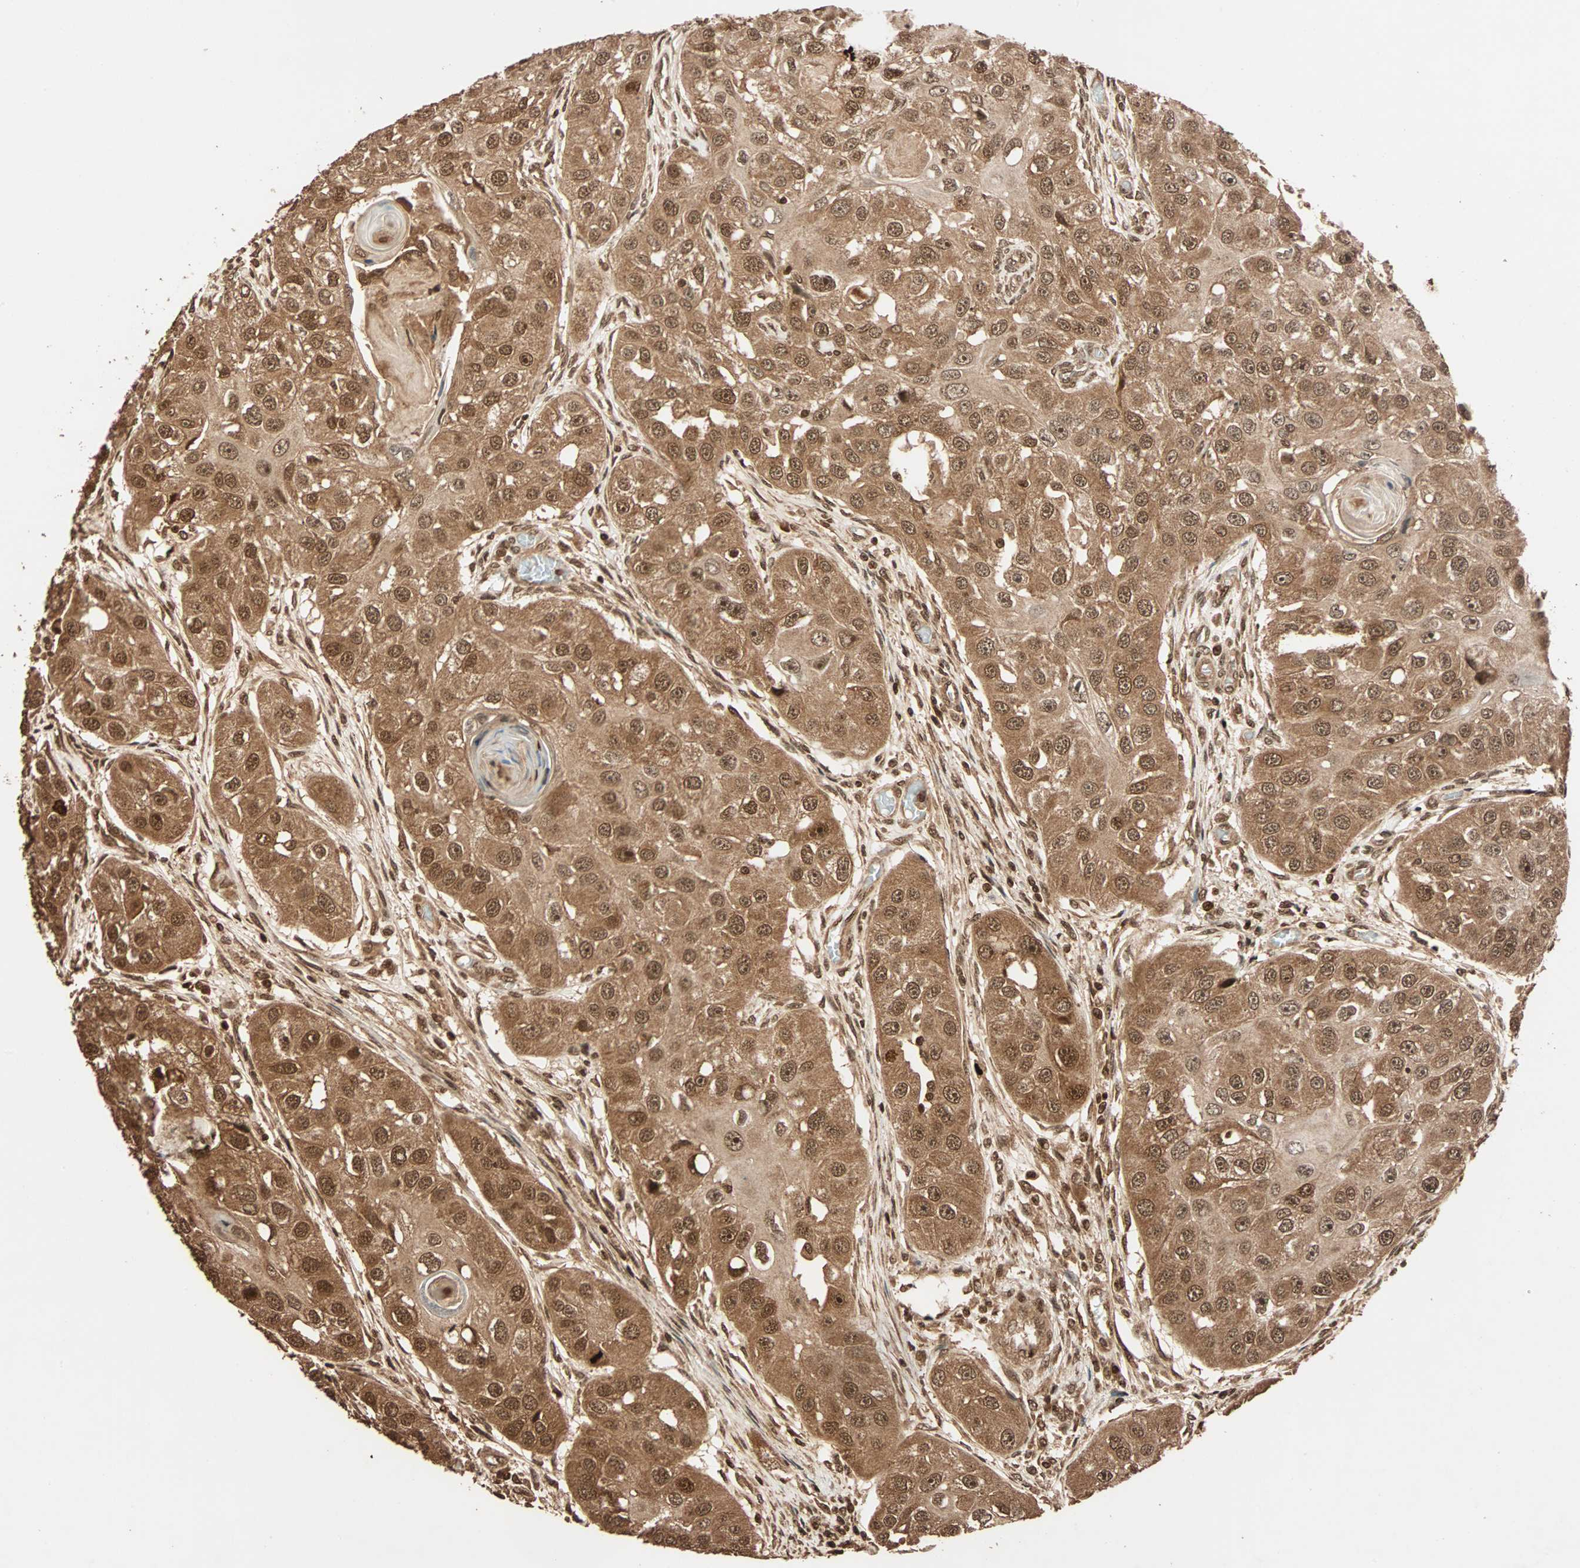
{"staining": {"intensity": "moderate", "quantity": ">75%", "location": "cytoplasmic/membranous,nuclear"}, "tissue": "head and neck cancer", "cell_type": "Tumor cells", "image_type": "cancer", "snomed": [{"axis": "morphology", "description": "Normal tissue, NOS"}, {"axis": "morphology", "description": "Squamous cell carcinoma, NOS"}, {"axis": "topography", "description": "Skeletal muscle"}, {"axis": "topography", "description": "Head-Neck"}], "caption": "This photomicrograph exhibits immunohistochemistry staining of head and neck squamous cell carcinoma, with medium moderate cytoplasmic/membranous and nuclear expression in approximately >75% of tumor cells.", "gene": "ALKBH5", "patient": {"sex": "male", "age": 51}}